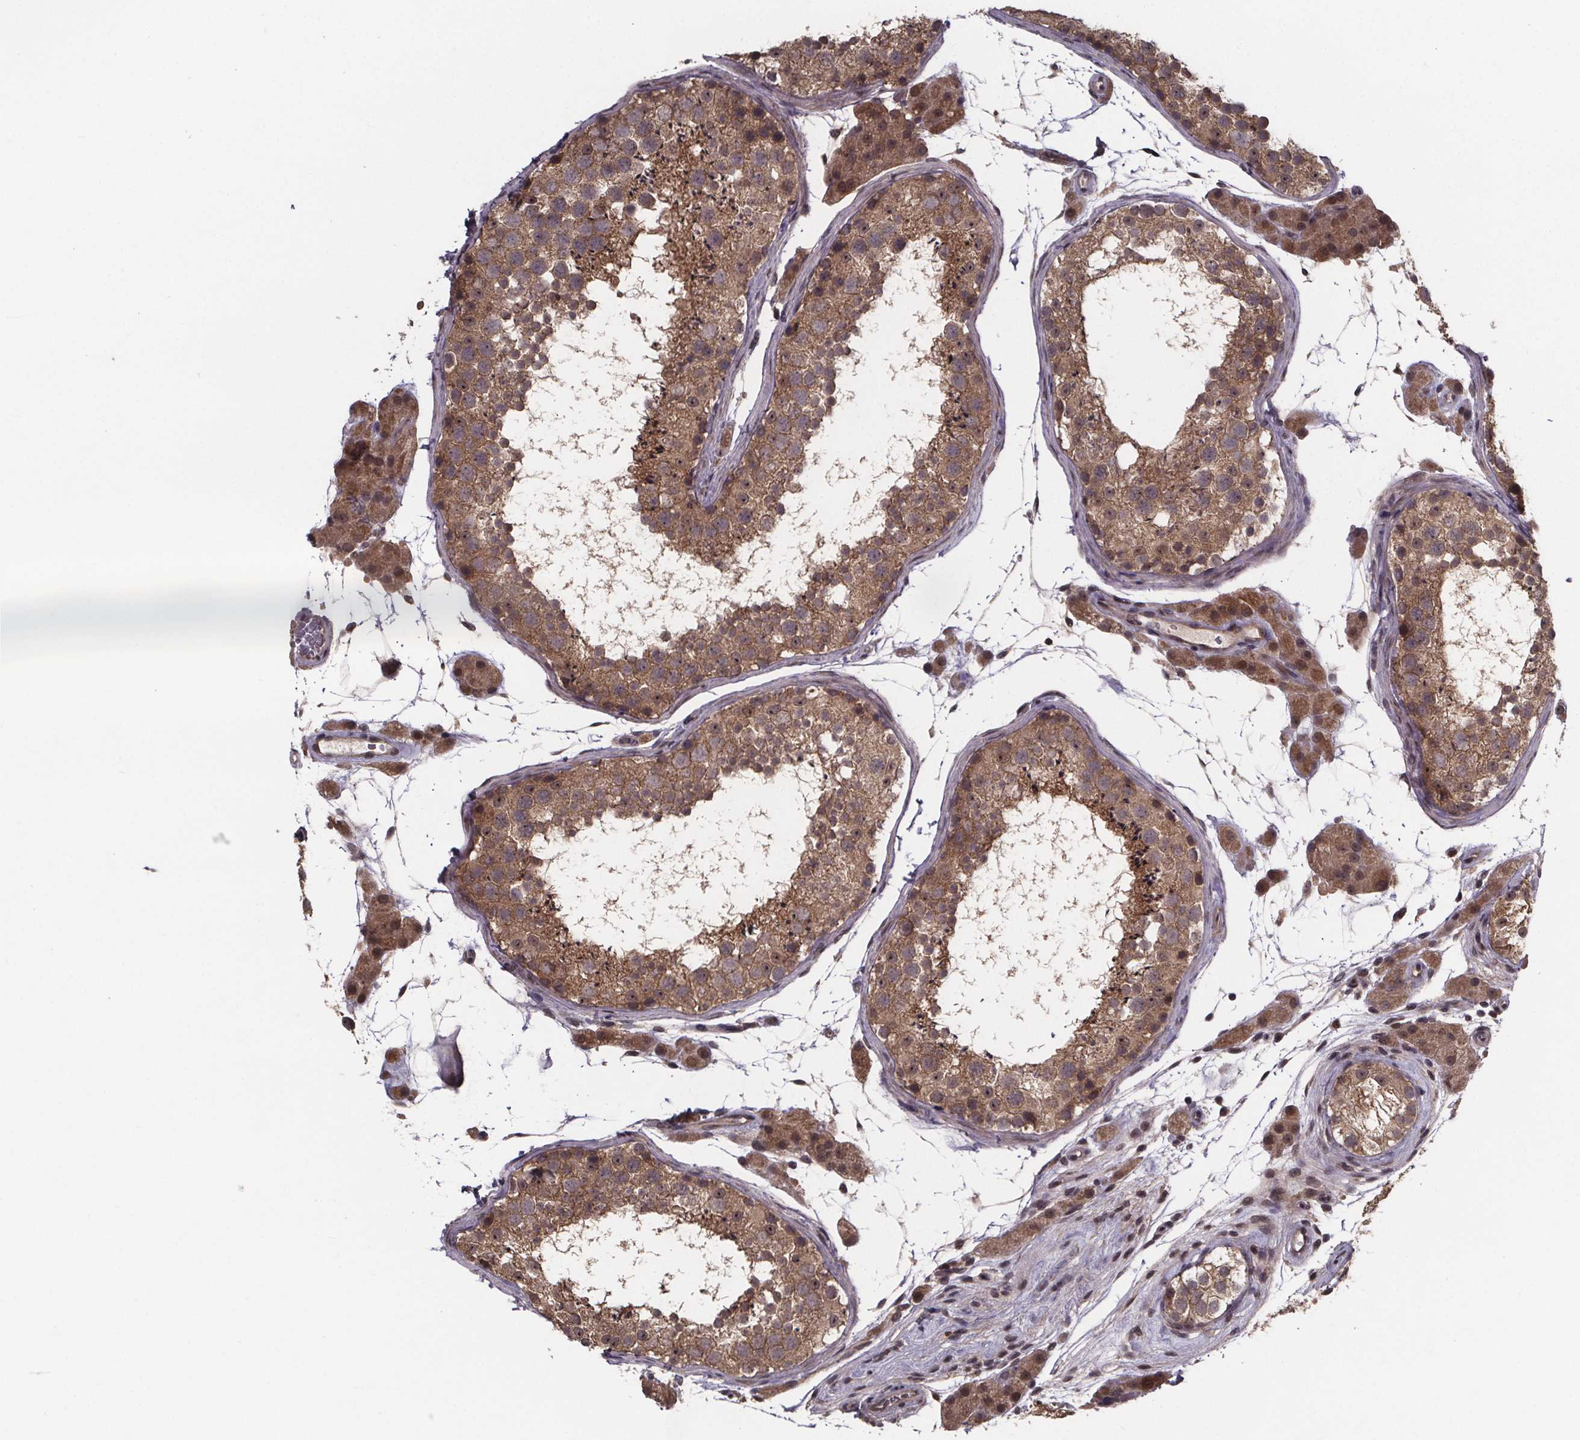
{"staining": {"intensity": "moderate", "quantity": ">75%", "location": "cytoplasmic/membranous,nuclear"}, "tissue": "testis", "cell_type": "Cells in seminiferous ducts", "image_type": "normal", "snomed": [{"axis": "morphology", "description": "Normal tissue, NOS"}, {"axis": "topography", "description": "Testis"}], "caption": "Testis stained for a protein displays moderate cytoplasmic/membranous,nuclear positivity in cells in seminiferous ducts. (Stains: DAB in brown, nuclei in blue, Microscopy: brightfield microscopy at high magnification).", "gene": "FN3KRP", "patient": {"sex": "male", "age": 41}}